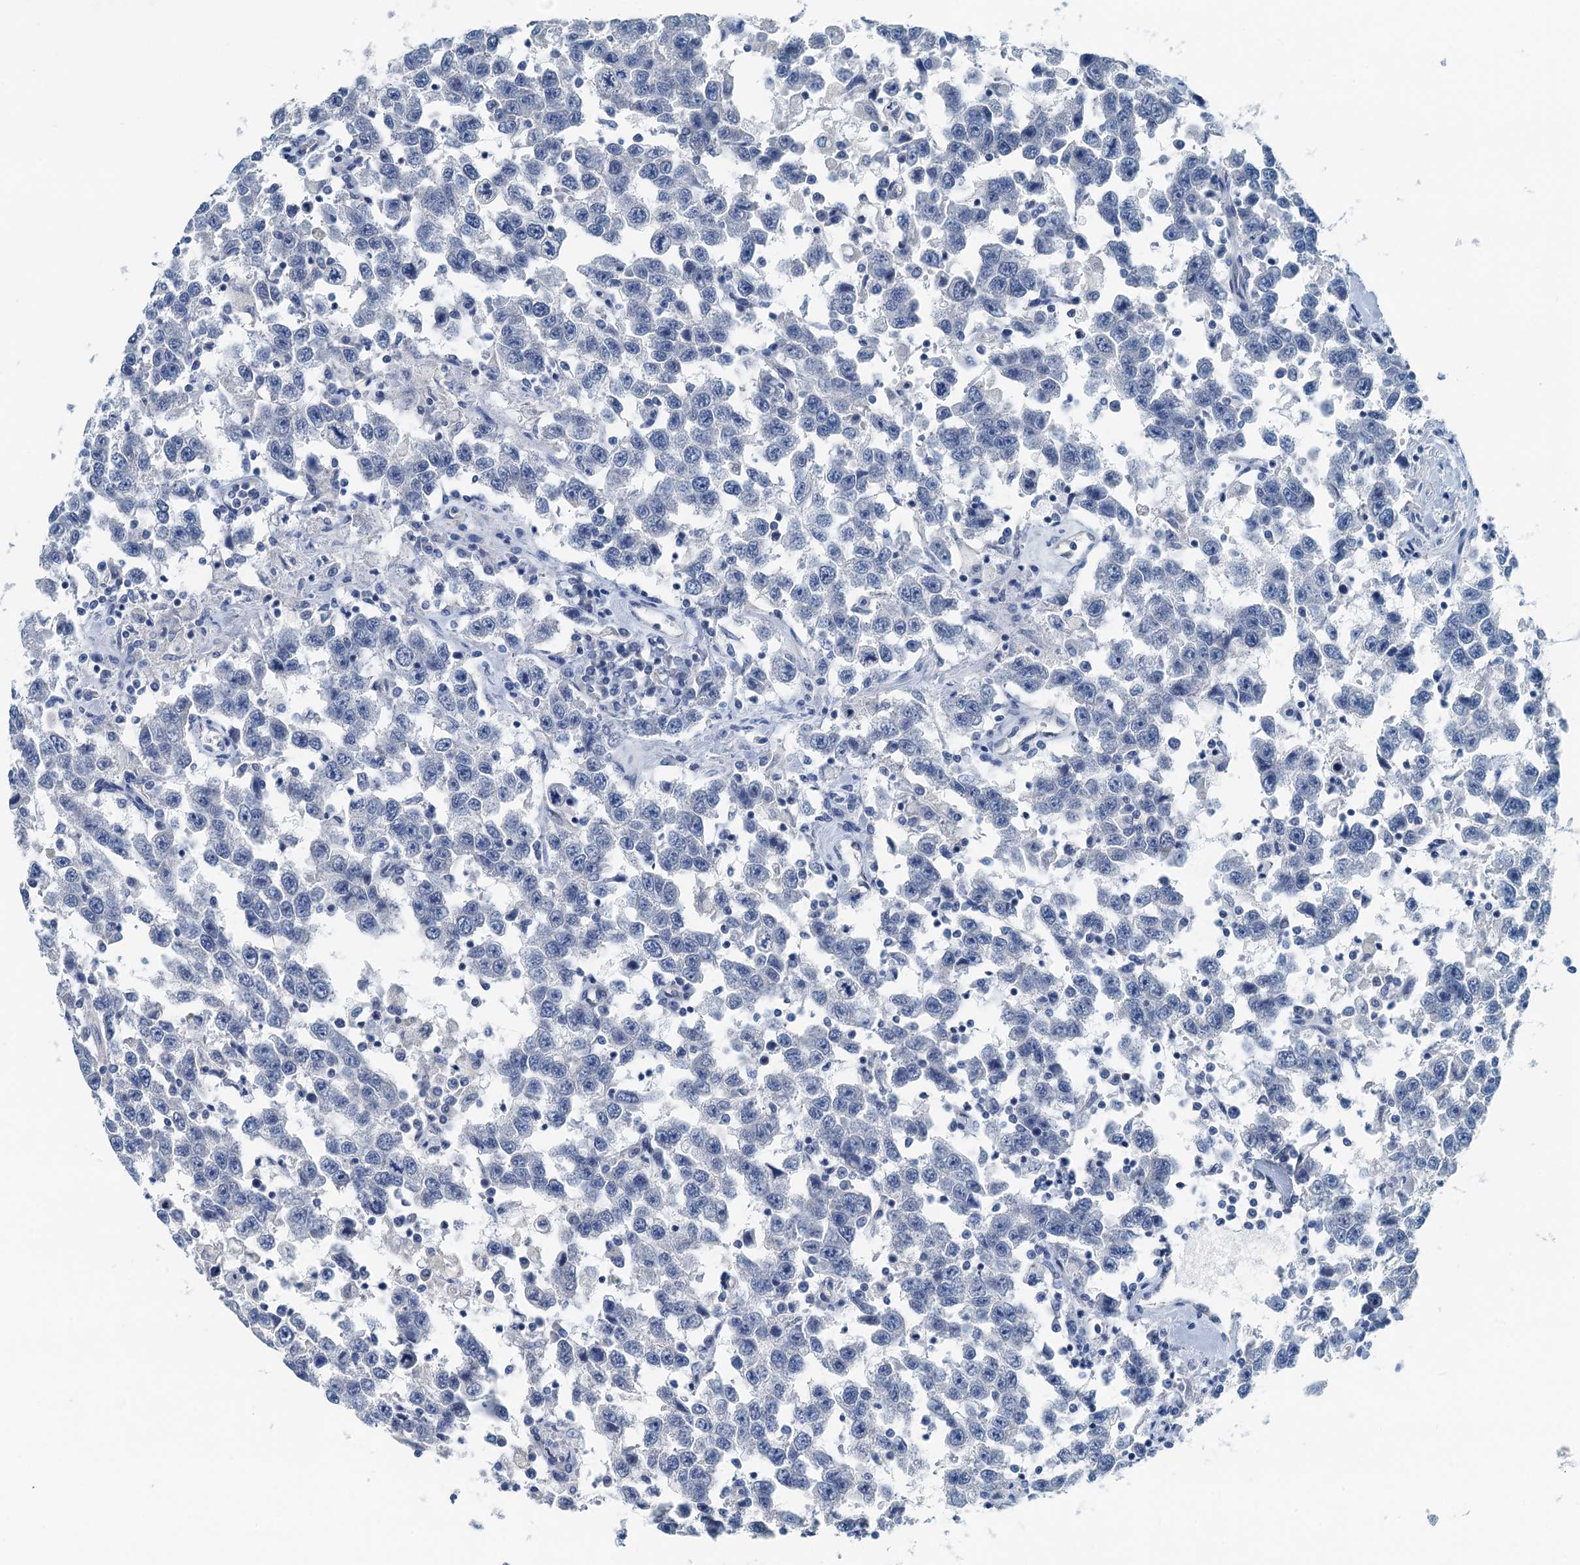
{"staining": {"intensity": "negative", "quantity": "none", "location": "none"}, "tissue": "testis cancer", "cell_type": "Tumor cells", "image_type": "cancer", "snomed": [{"axis": "morphology", "description": "Seminoma, NOS"}, {"axis": "topography", "description": "Testis"}], "caption": "Protein analysis of testis cancer (seminoma) exhibits no significant expression in tumor cells.", "gene": "GFOD2", "patient": {"sex": "male", "age": 41}}